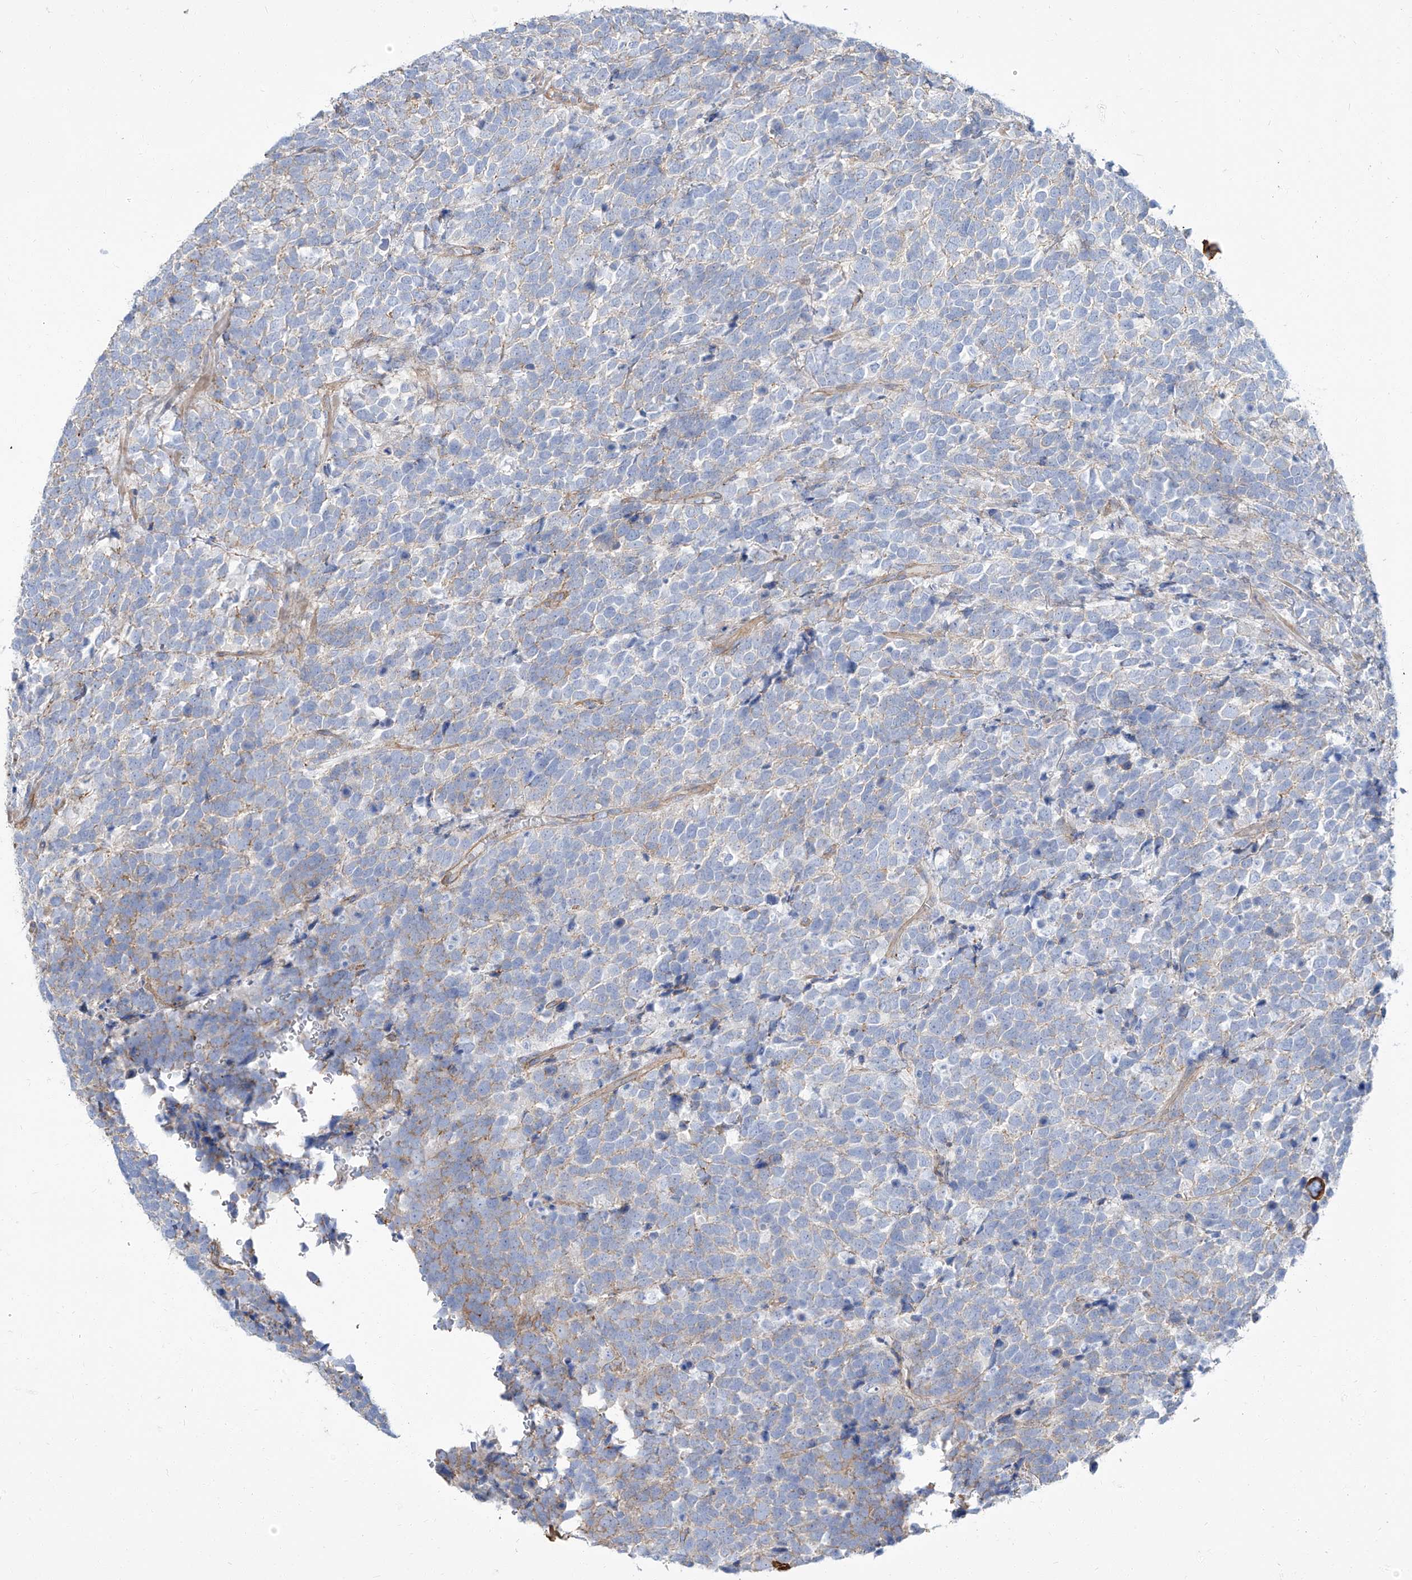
{"staining": {"intensity": "weak", "quantity": "25%-75%", "location": "cytoplasmic/membranous"}, "tissue": "urothelial cancer", "cell_type": "Tumor cells", "image_type": "cancer", "snomed": [{"axis": "morphology", "description": "Urothelial carcinoma, High grade"}, {"axis": "topography", "description": "Urinary bladder"}], "caption": "Protein analysis of high-grade urothelial carcinoma tissue demonstrates weak cytoplasmic/membranous positivity in about 25%-75% of tumor cells.", "gene": "TXLNB", "patient": {"sex": "female", "age": 82}}